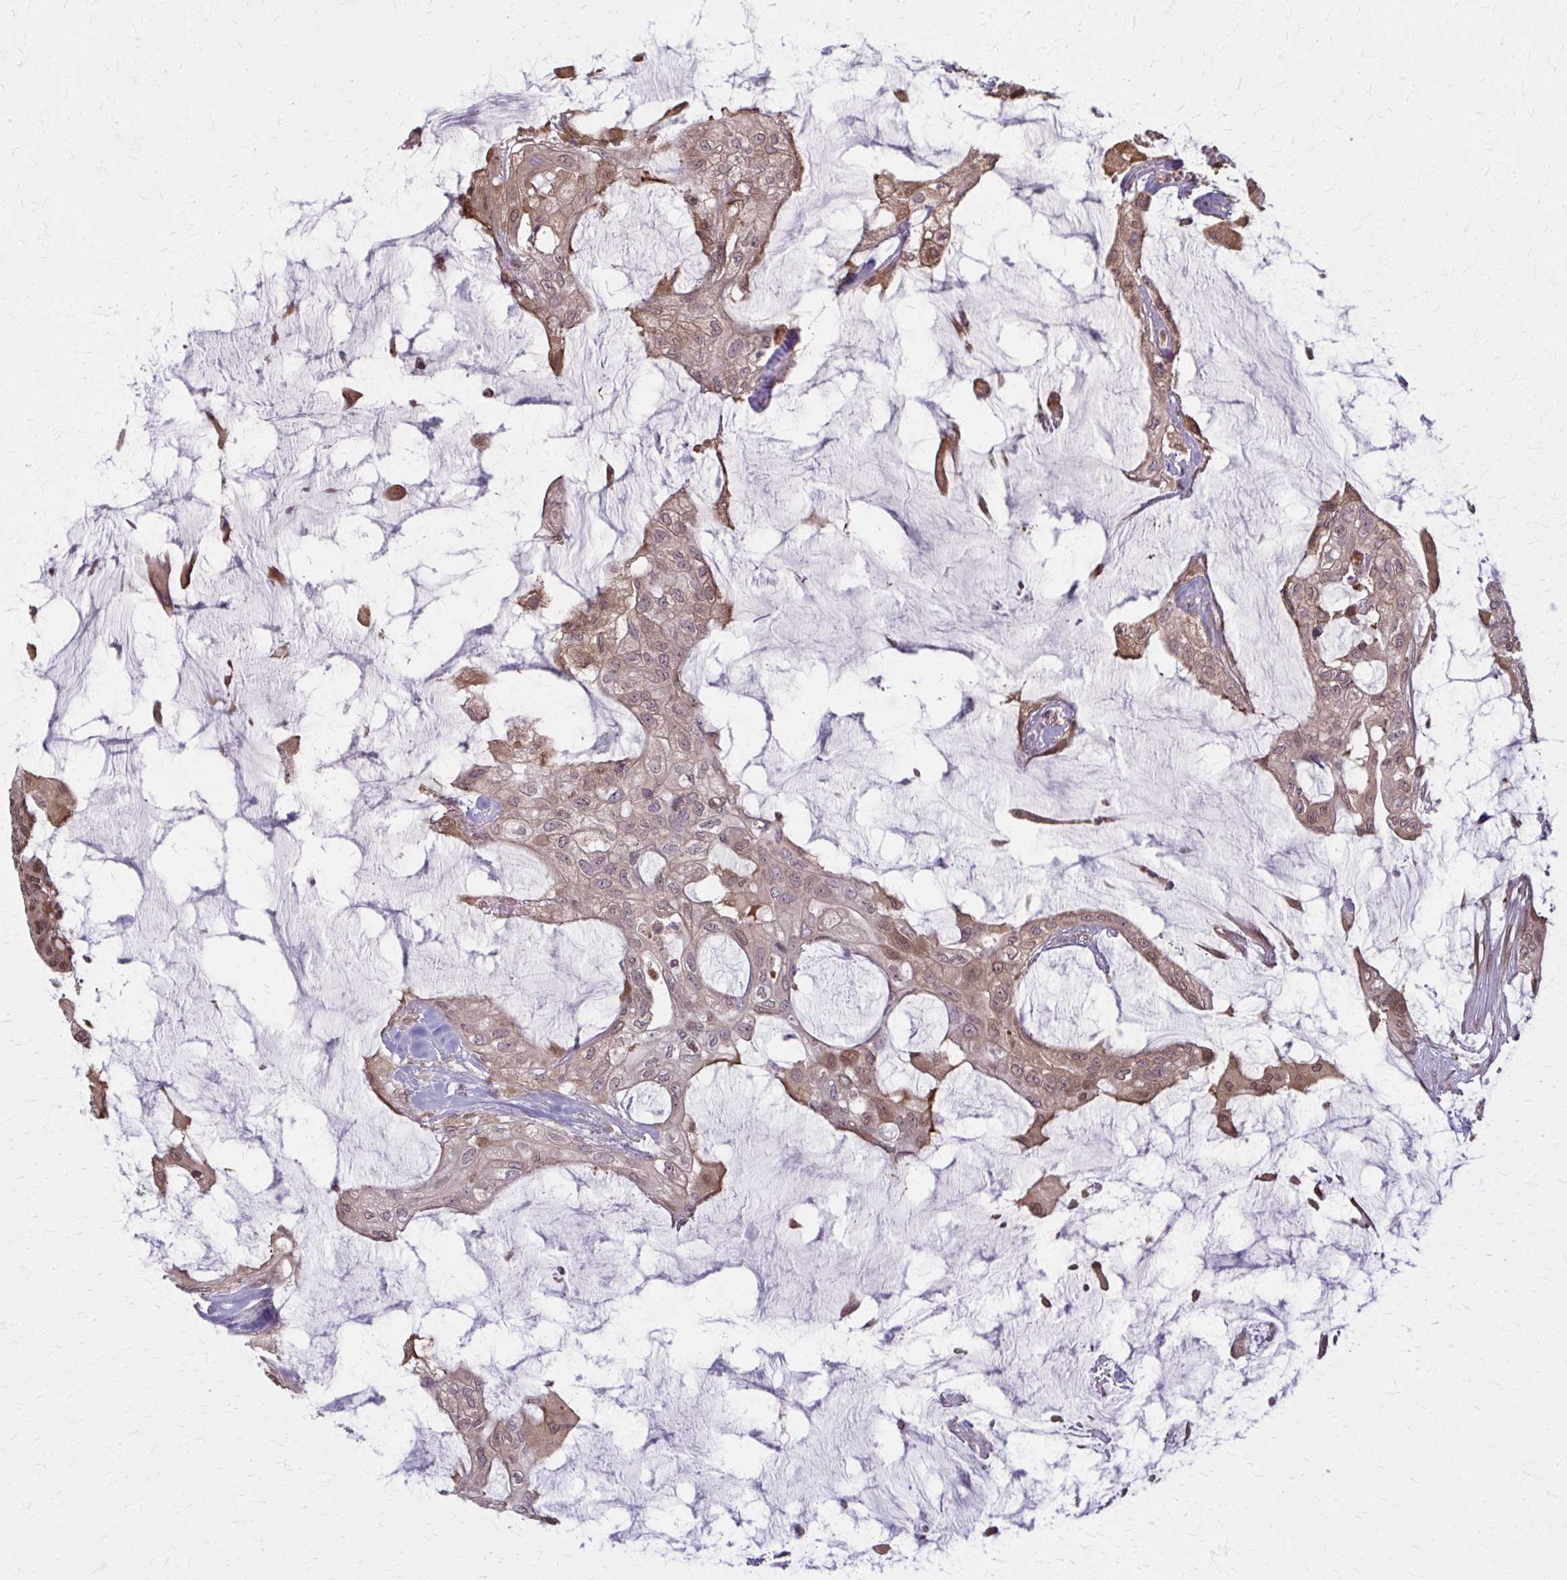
{"staining": {"intensity": "moderate", "quantity": ">75%", "location": "cytoplasmic/membranous,nuclear"}, "tissue": "colorectal cancer", "cell_type": "Tumor cells", "image_type": "cancer", "snomed": [{"axis": "morphology", "description": "Adenocarcinoma, NOS"}, {"axis": "topography", "description": "Rectum"}], "caption": "Immunohistochemical staining of colorectal cancer shows medium levels of moderate cytoplasmic/membranous and nuclear positivity in approximately >75% of tumor cells. Using DAB (brown) and hematoxylin (blue) stains, captured at high magnification using brightfield microscopy.", "gene": "MDH1", "patient": {"sex": "female", "age": 59}}